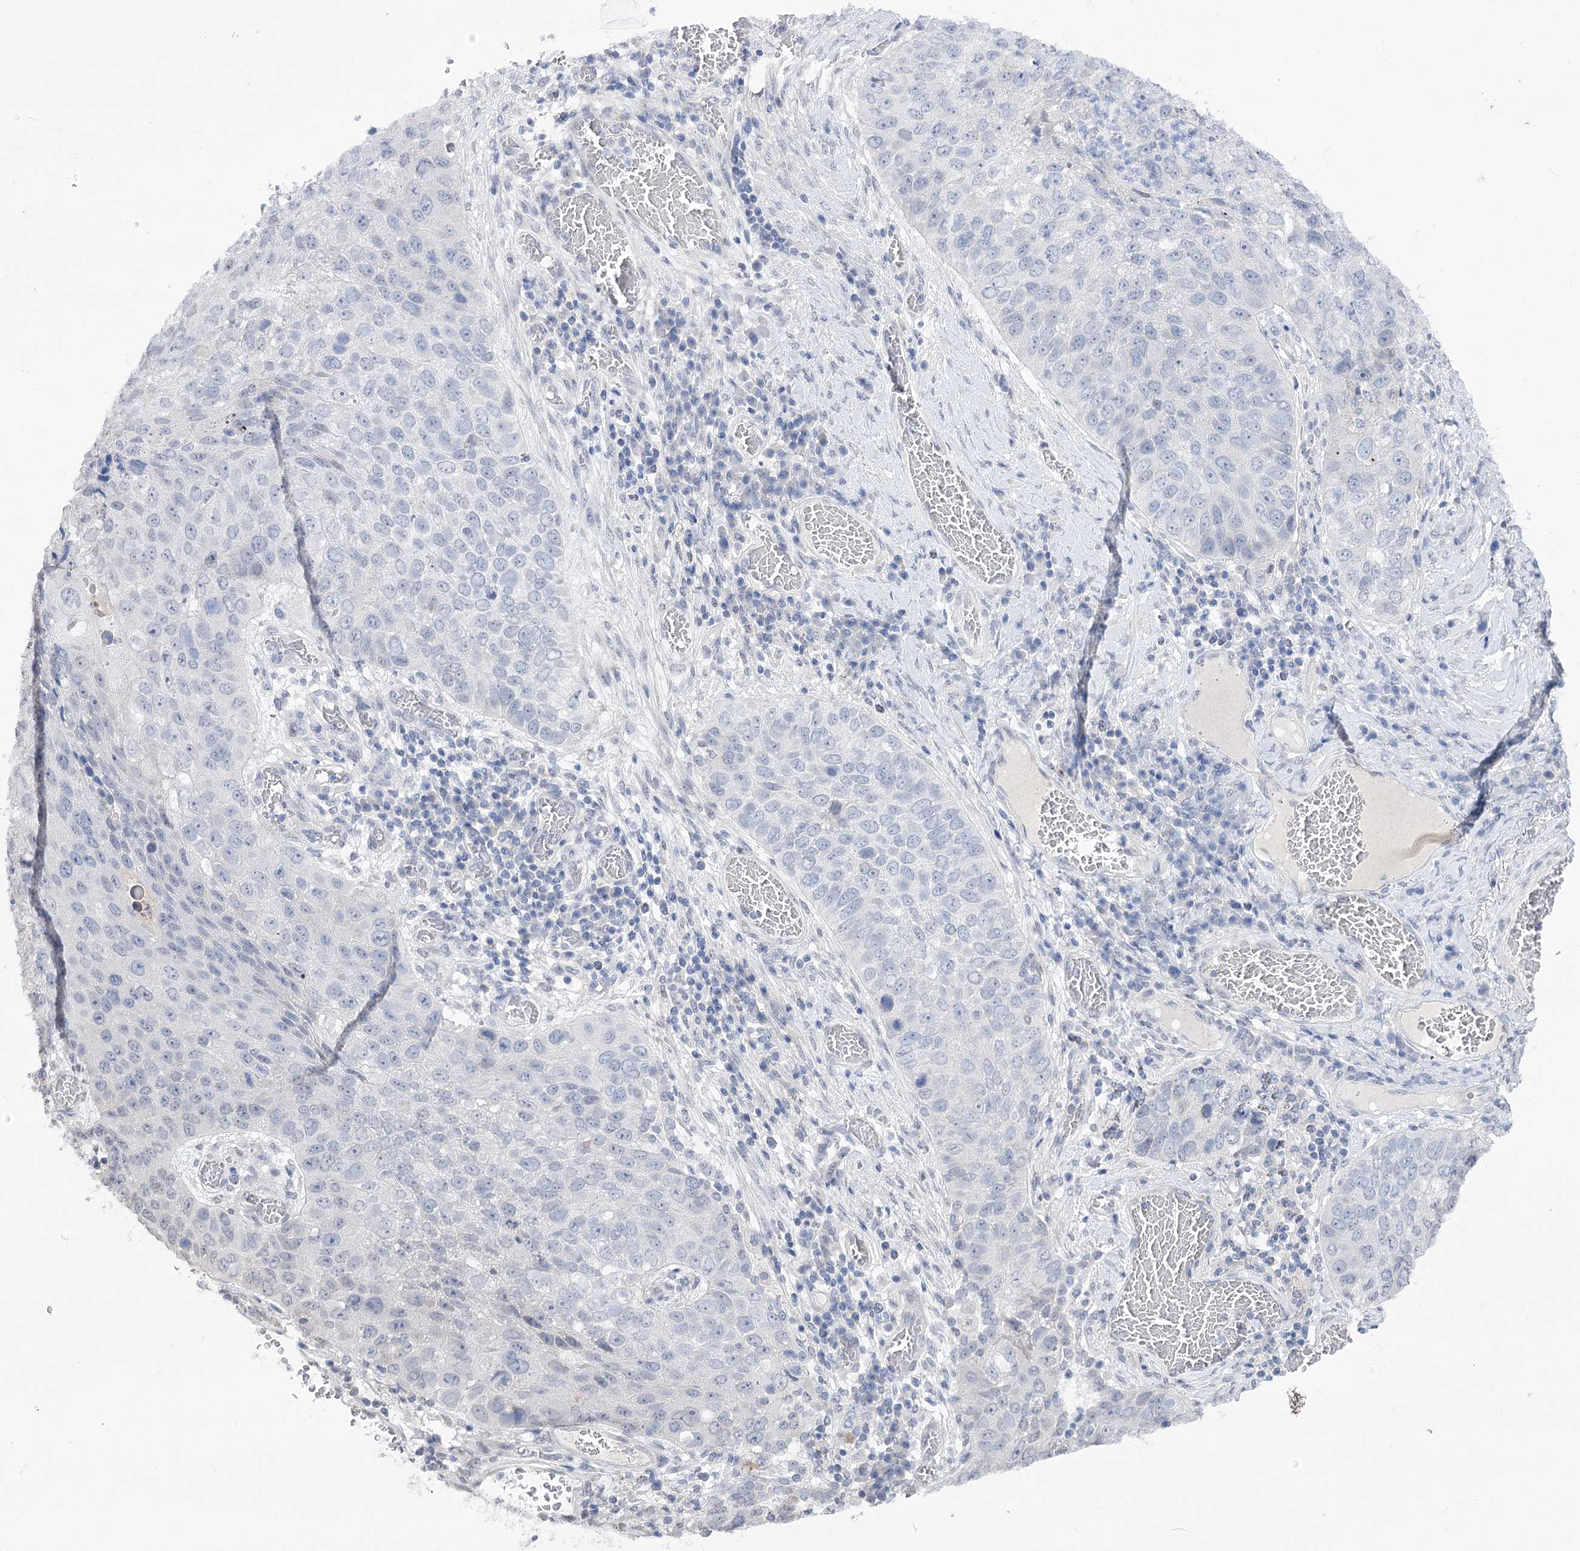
{"staining": {"intensity": "negative", "quantity": "none", "location": "none"}, "tissue": "lung cancer", "cell_type": "Tumor cells", "image_type": "cancer", "snomed": [{"axis": "morphology", "description": "Squamous cell carcinoma, NOS"}, {"axis": "topography", "description": "Lung"}], "caption": "Protein analysis of squamous cell carcinoma (lung) displays no significant staining in tumor cells.", "gene": "ATP10B", "patient": {"sex": "male", "age": 61}}